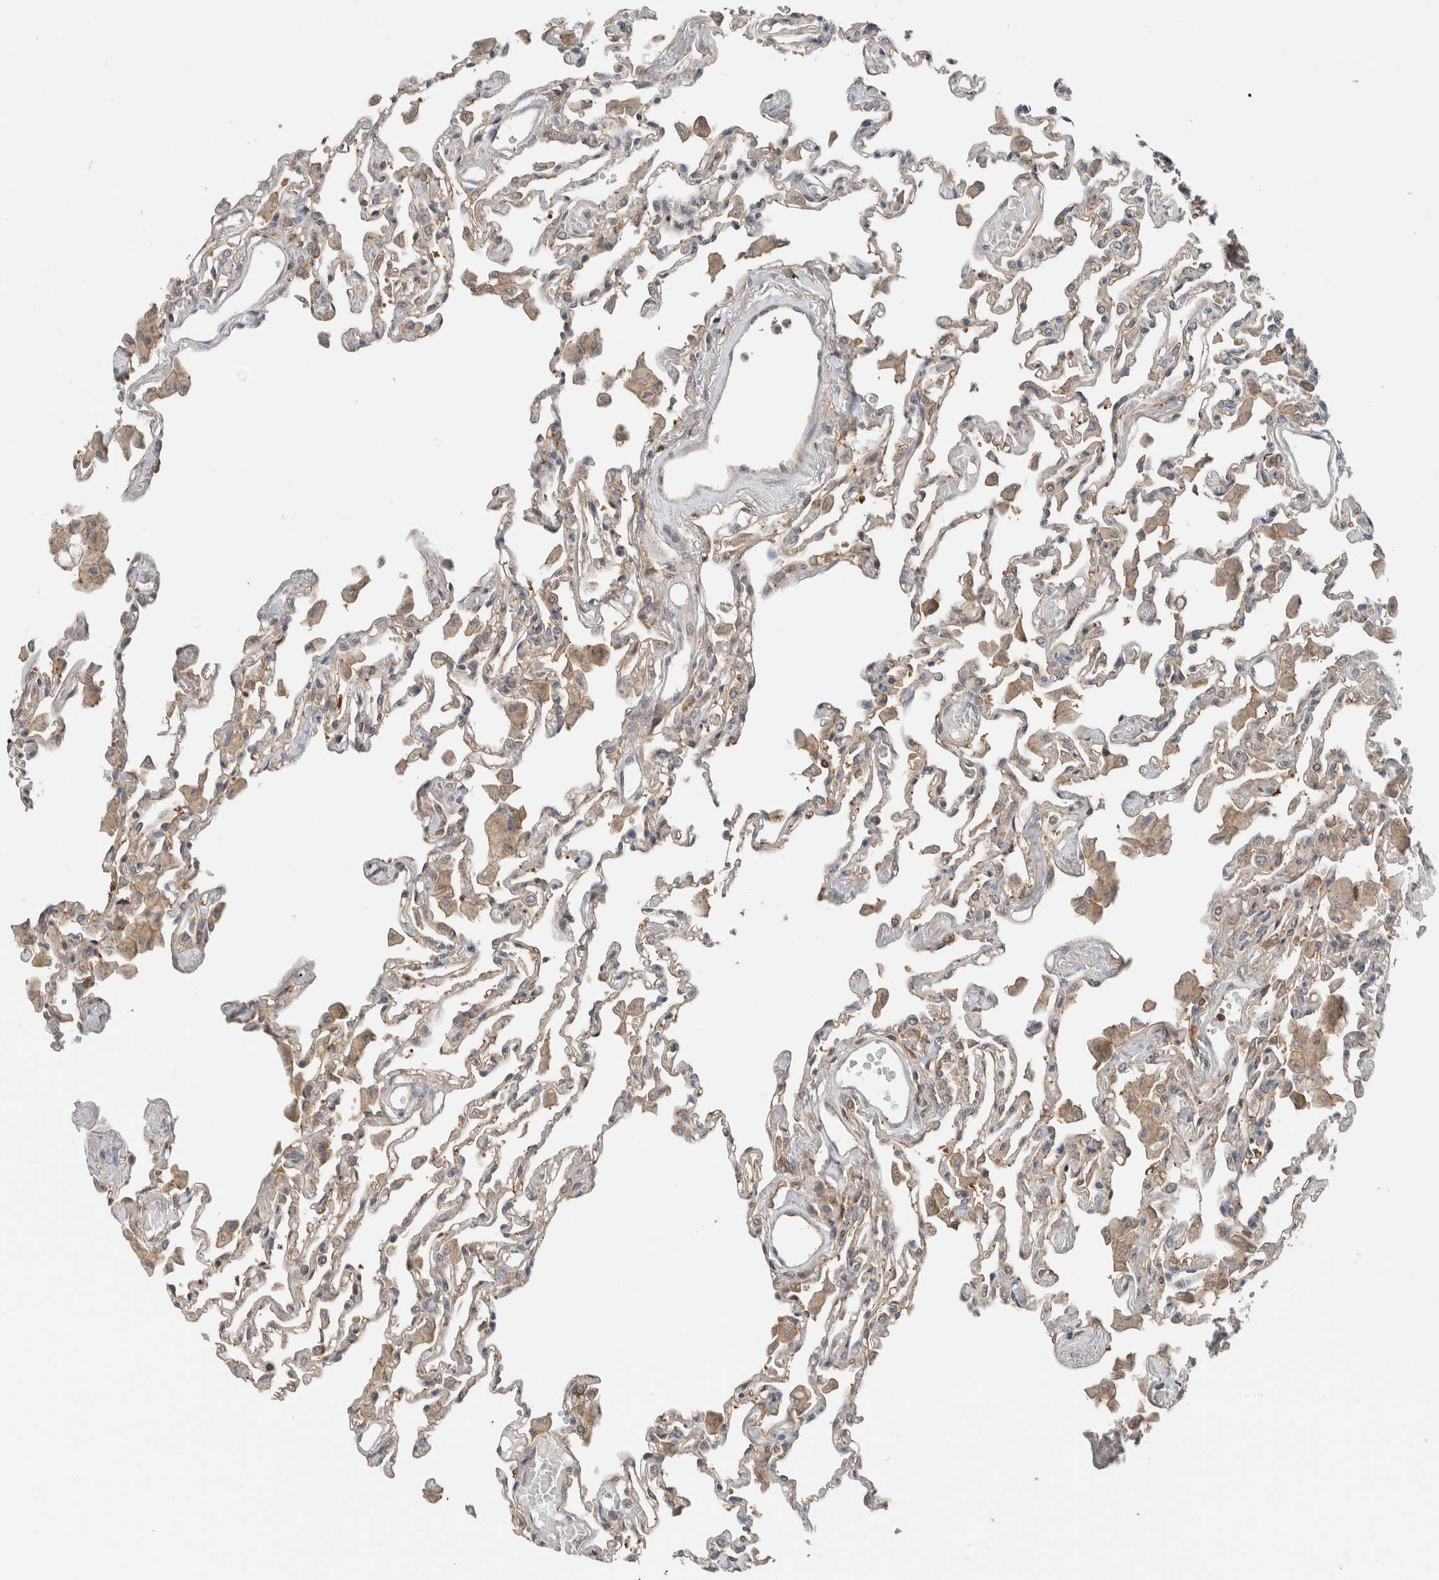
{"staining": {"intensity": "negative", "quantity": "none", "location": "none"}, "tissue": "lung", "cell_type": "Alveolar cells", "image_type": "normal", "snomed": [{"axis": "morphology", "description": "Normal tissue, NOS"}, {"axis": "topography", "description": "Bronchus"}, {"axis": "topography", "description": "Lung"}], "caption": "Lung stained for a protein using immunohistochemistry demonstrates no staining alveolar cells.", "gene": "XPNPEP1", "patient": {"sex": "female", "age": 49}}